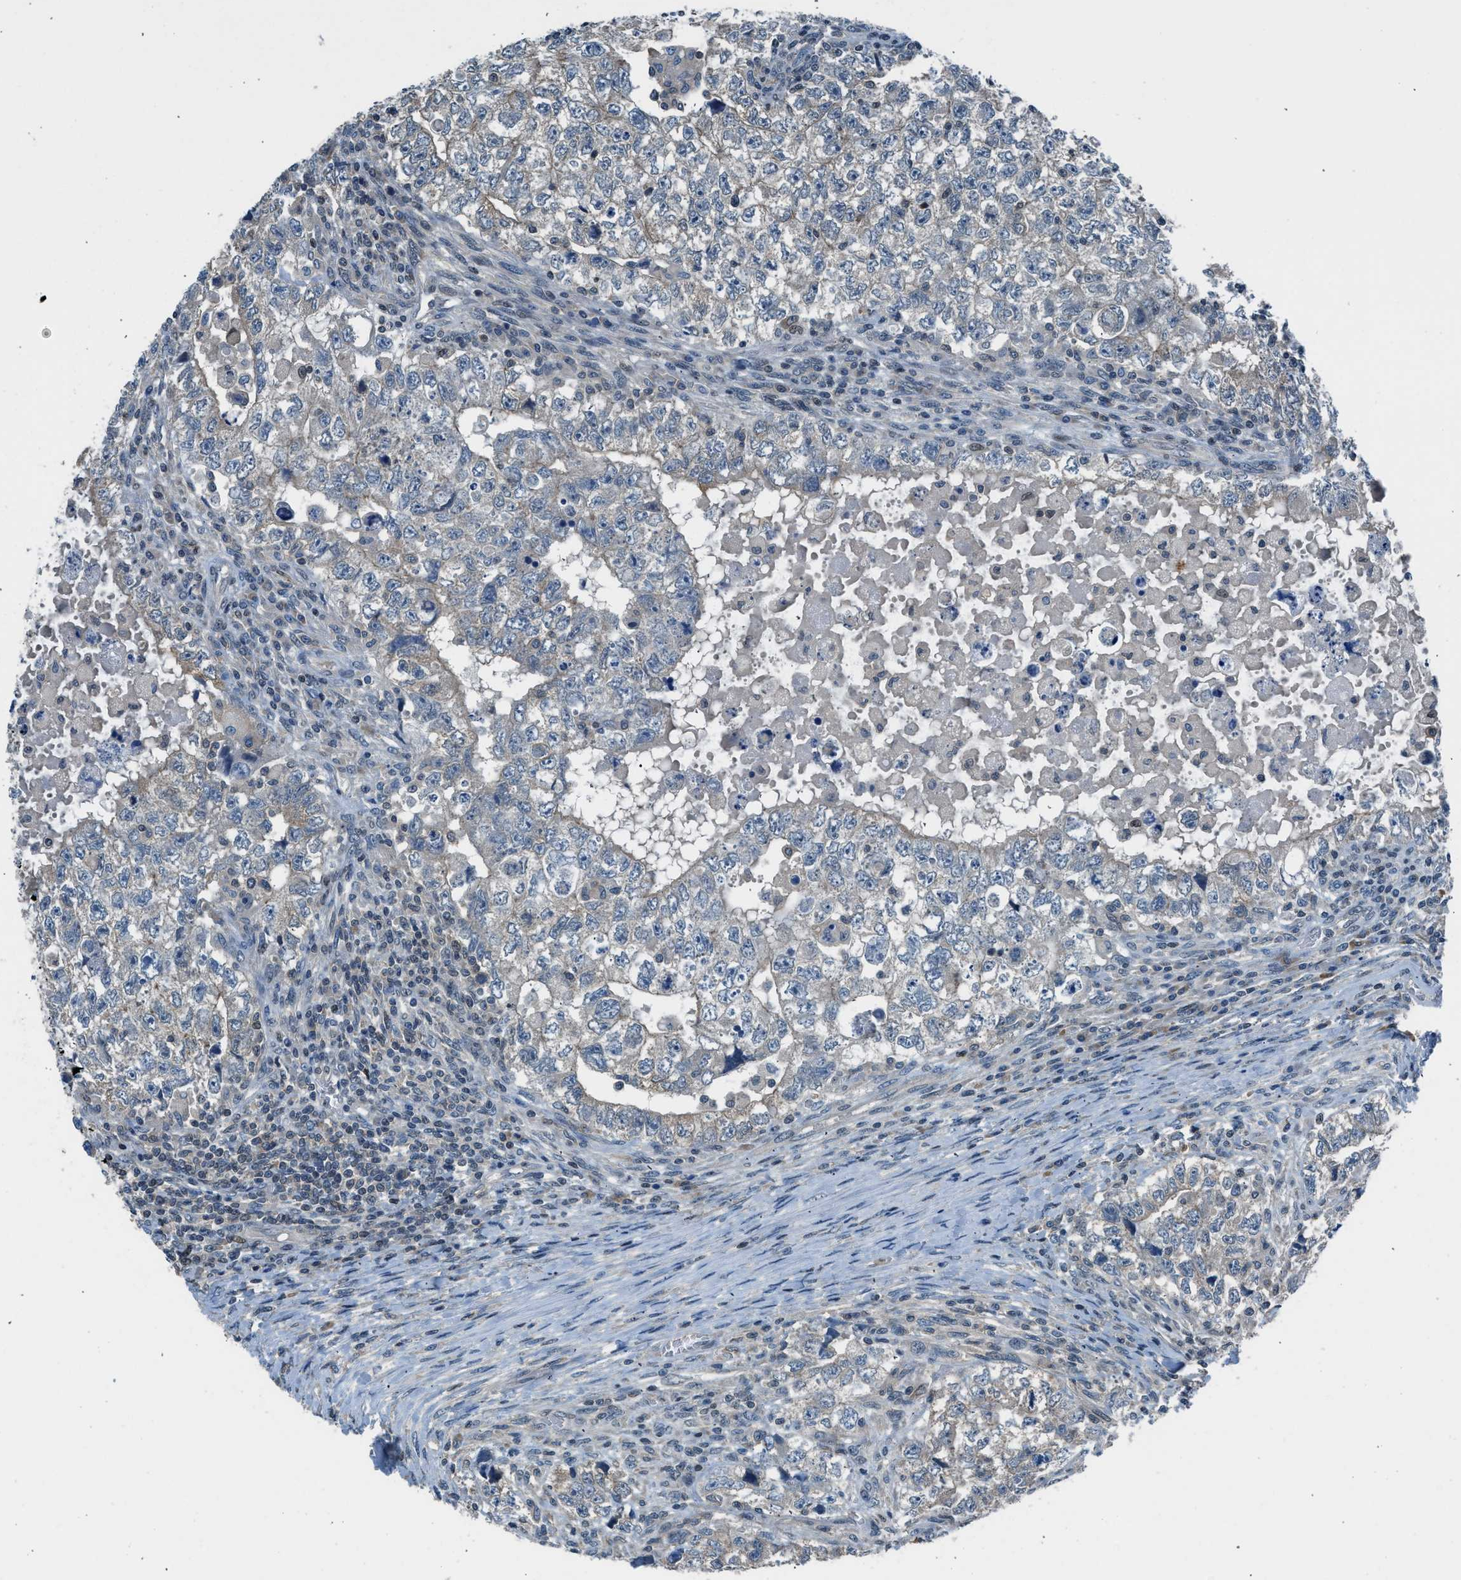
{"staining": {"intensity": "weak", "quantity": "<25%", "location": "cytoplasmic/membranous"}, "tissue": "testis cancer", "cell_type": "Tumor cells", "image_type": "cancer", "snomed": [{"axis": "morphology", "description": "Carcinoma, Embryonal, NOS"}, {"axis": "topography", "description": "Testis"}], "caption": "This micrograph is of testis cancer stained with IHC to label a protein in brown with the nuclei are counter-stained blue. There is no expression in tumor cells. The staining is performed using DAB brown chromogen with nuclei counter-stained in using hematoxylin.", "gene": "LMLN", "patient": {"sex": "male", "age": 36}}